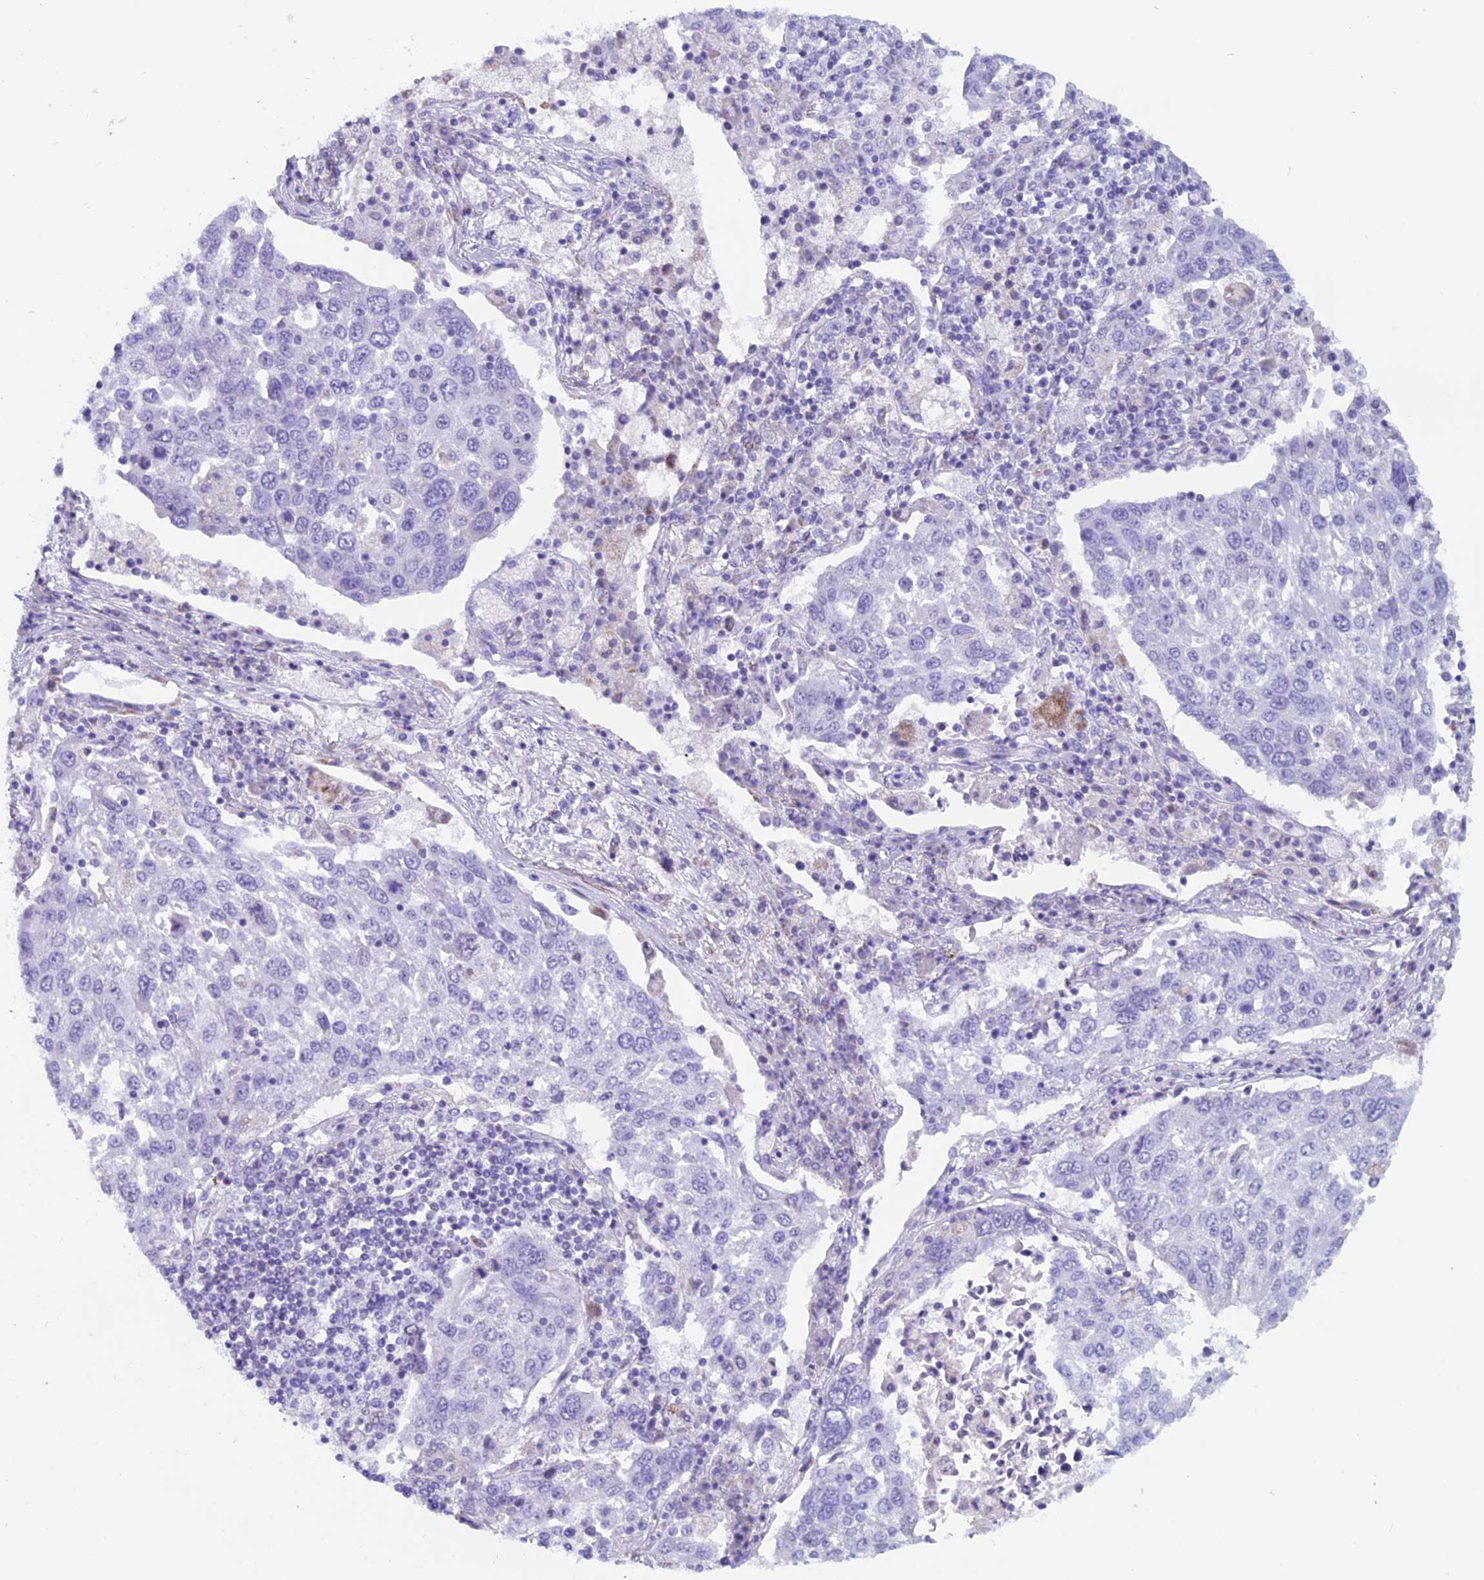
{"staining": {"intensity": "negative", "quantity": "none", "location": "none"}, "tissue": "lung cancer", "cell_type": "Tumor cells", "image_type": "cancer", "snomed": [{"axis": "morphology", "description": "Squamous cell carcinoma, NOS"}, {"axis": "topography", "description": "Lung"}], "caption": "Tumor cells are negative for protein expression in human squamous cell carcinoma (lung).", "gene": "ZNF563", "patient": {"sex": "male", "age": 65}}